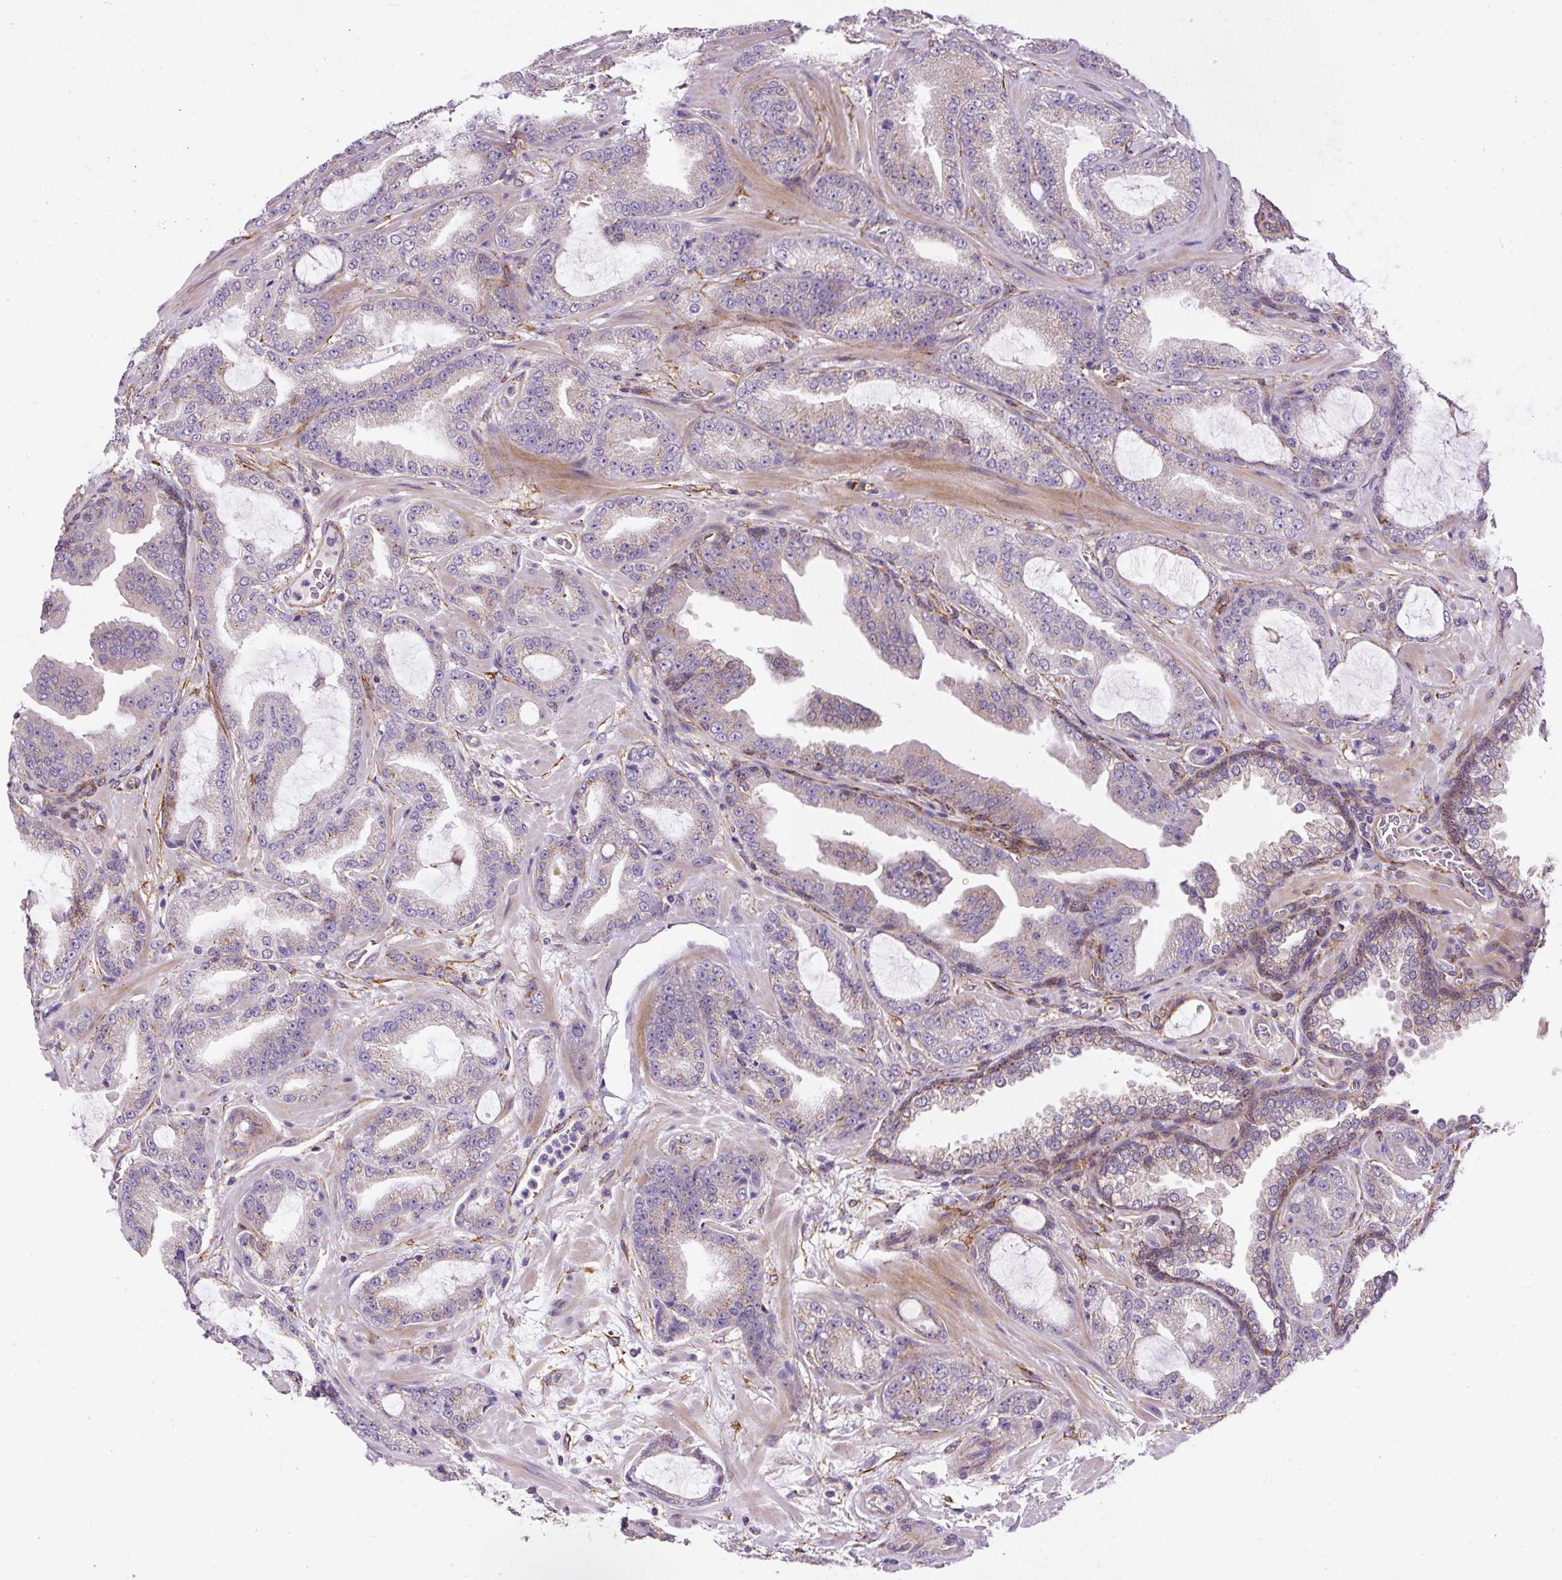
{"staining": {"intensity": "negative", "quantity": "none", "location": "none"}, "tissue": "prostate cancer", "cell_type": "Tumor cells", "image_type": "cancer", "snomed": [{"axis": "morphology", "description": "Adenocarcinoma, High grade"}, {"axis": "topography", "description": "Prostate"}], "caption": "The immunohistochemistry (IHC) photomicrograph has no significant positivity in tumor cells of high-grade adenocarcinoma (prostate) tissue.", "gene": "RNF170", "patient": {"sex": "male", "age": 68}}